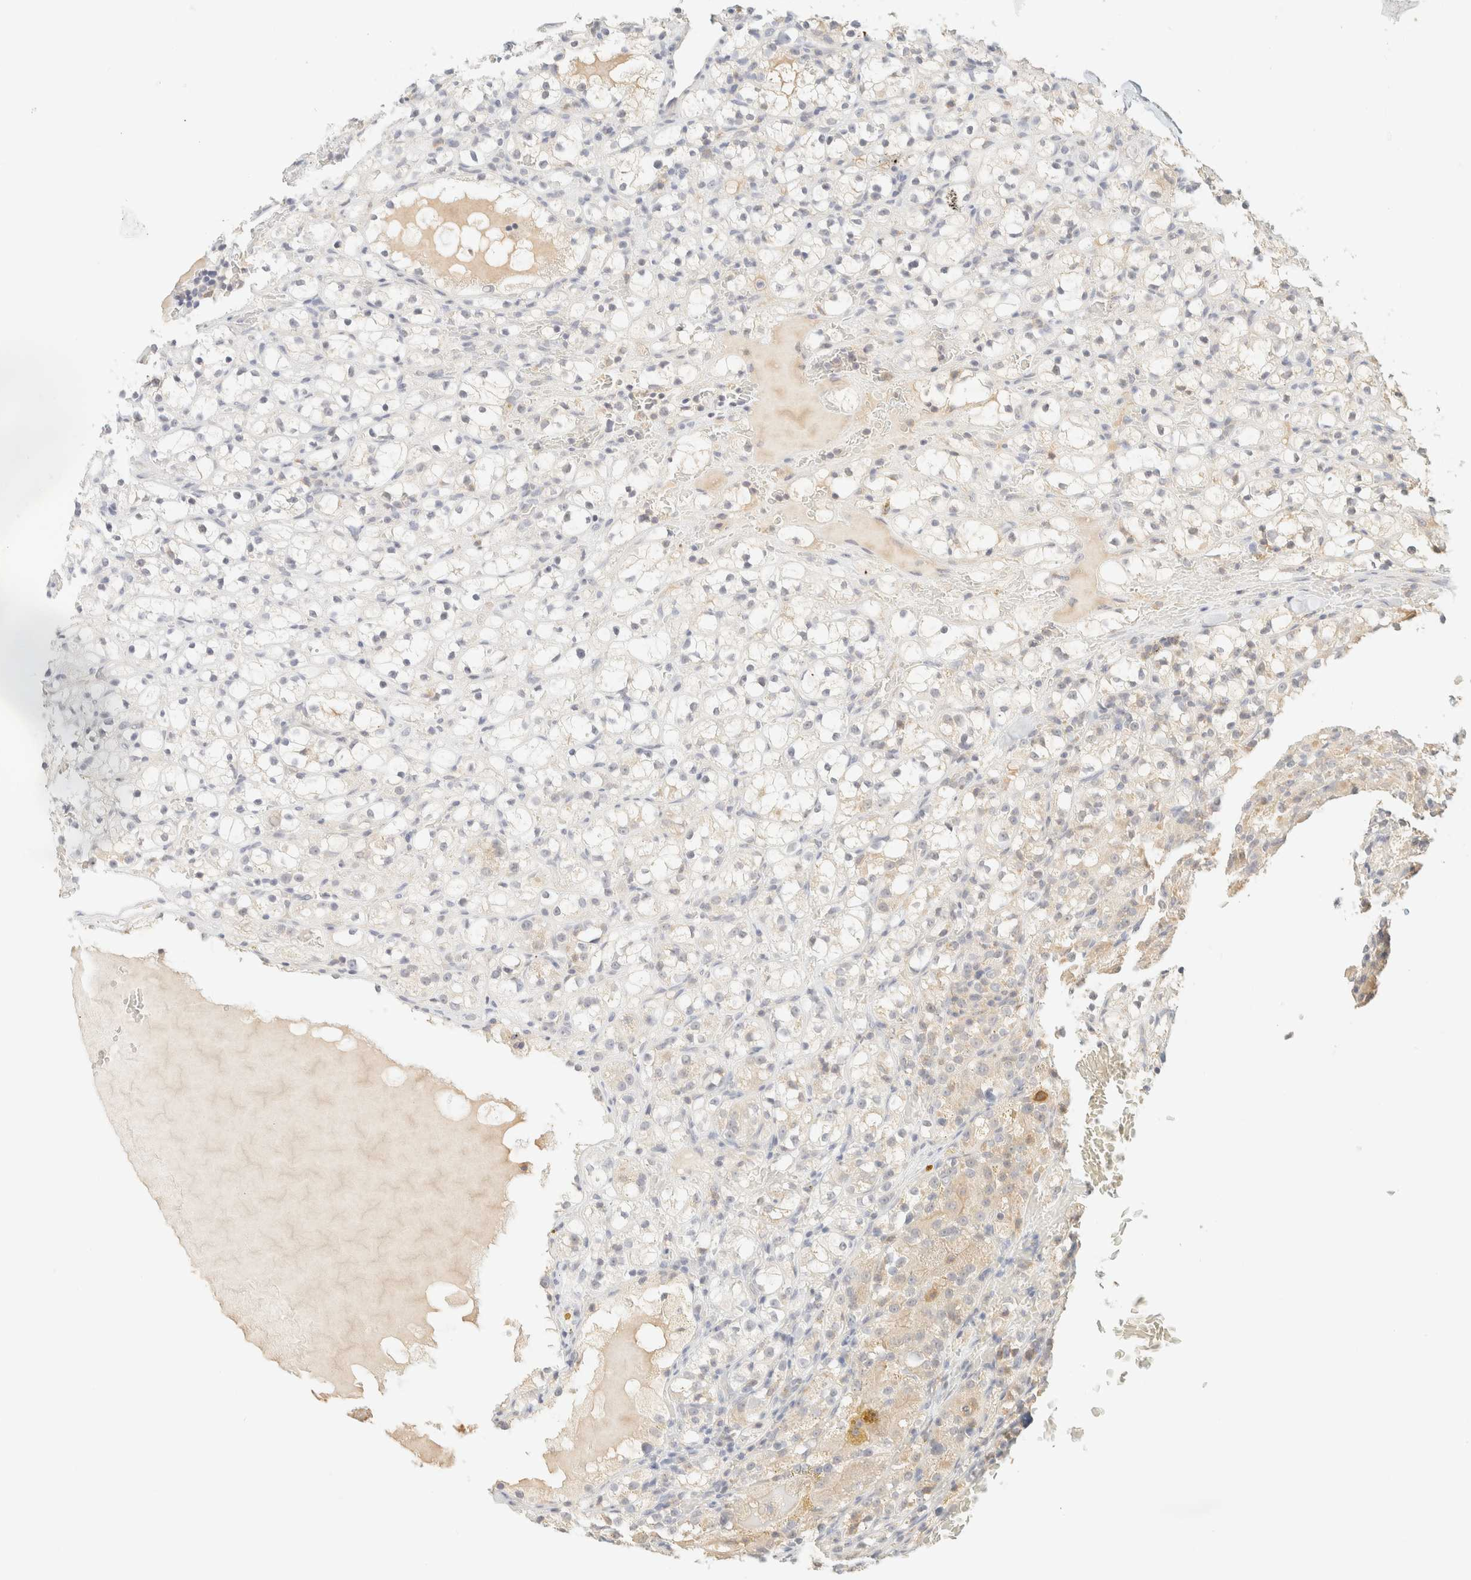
{"staining": {"intensity": "negative", "quantity": "none", "location": "none"}, "tissue": "renal cancer", "cell_type": "Tumor cells", "image_type": "cancer", "snomed": [{"axis": "morphology", "description": "Adenocarcinoma, NOS"}, {"axis": "topography", "description": "Kidney"}], "caption": "A histopathology image of renal cancer stained for a protein shows no brown staining in tumor cells.", "gene": "TIMD4", "patient": {"sex": "male", "age": 61}}